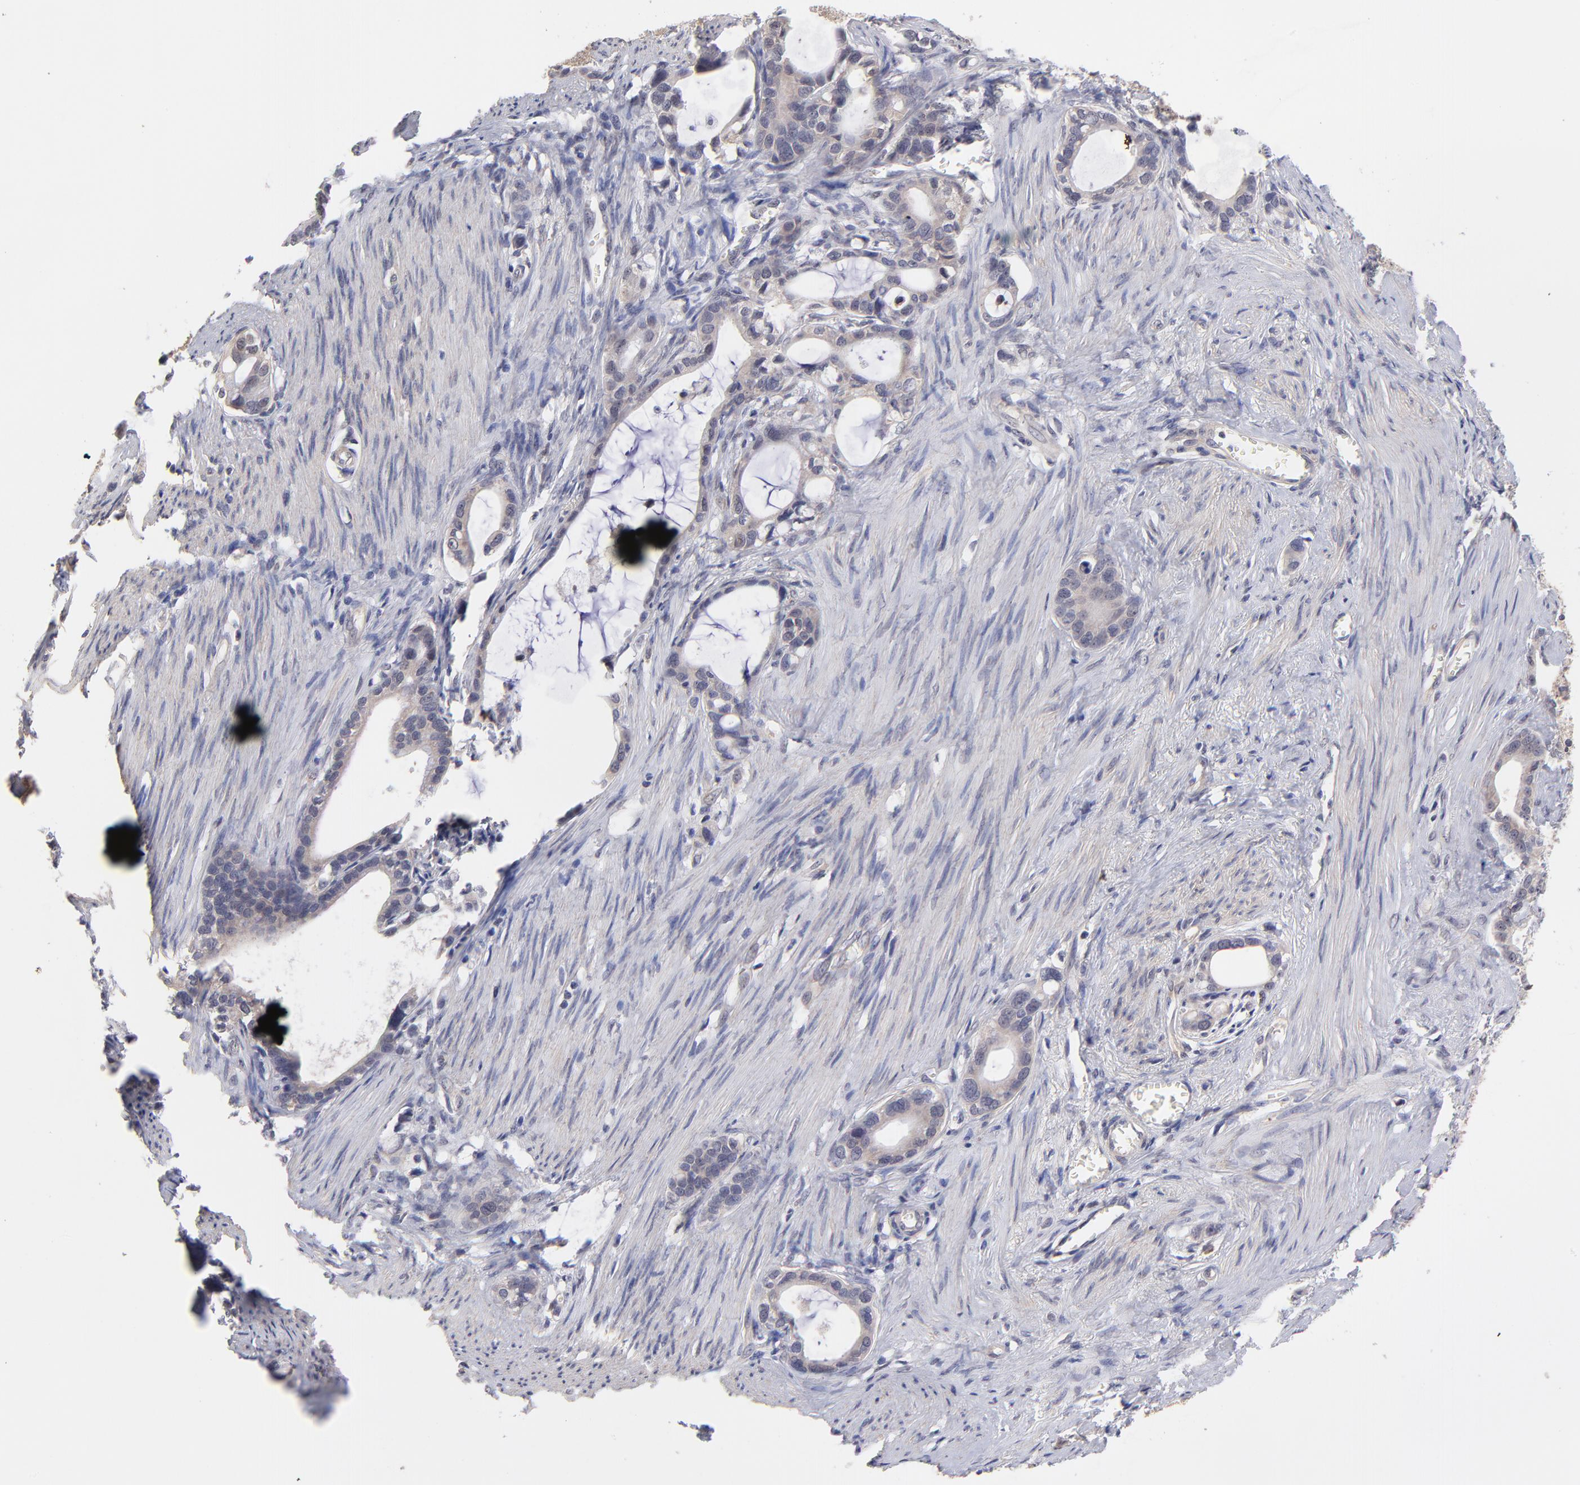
{"staining": {"intensity": "weak", "quantity": ">75%", "location": "cytoplasmic/membranous"}, "tissue": "stomach cancer", "cell_type": "Tumor cells", "image_type": "cancer", "snomed": [{"axis": "morphology", "description": "Adenocarcinoma, NOS"}, {"axis": "topography", "description": "Stomach"}], "caption": "IHC of human stomach cancer (adenocarcinoma) reveals low levels of weak cytoplasmic/membranous positivity in approximately >75% of tumor cells. (DAB IHC with brightfield microscopy, high magnification).", "gene": "UBE2E3", "patient": {"sex": "female", "age": 75}}